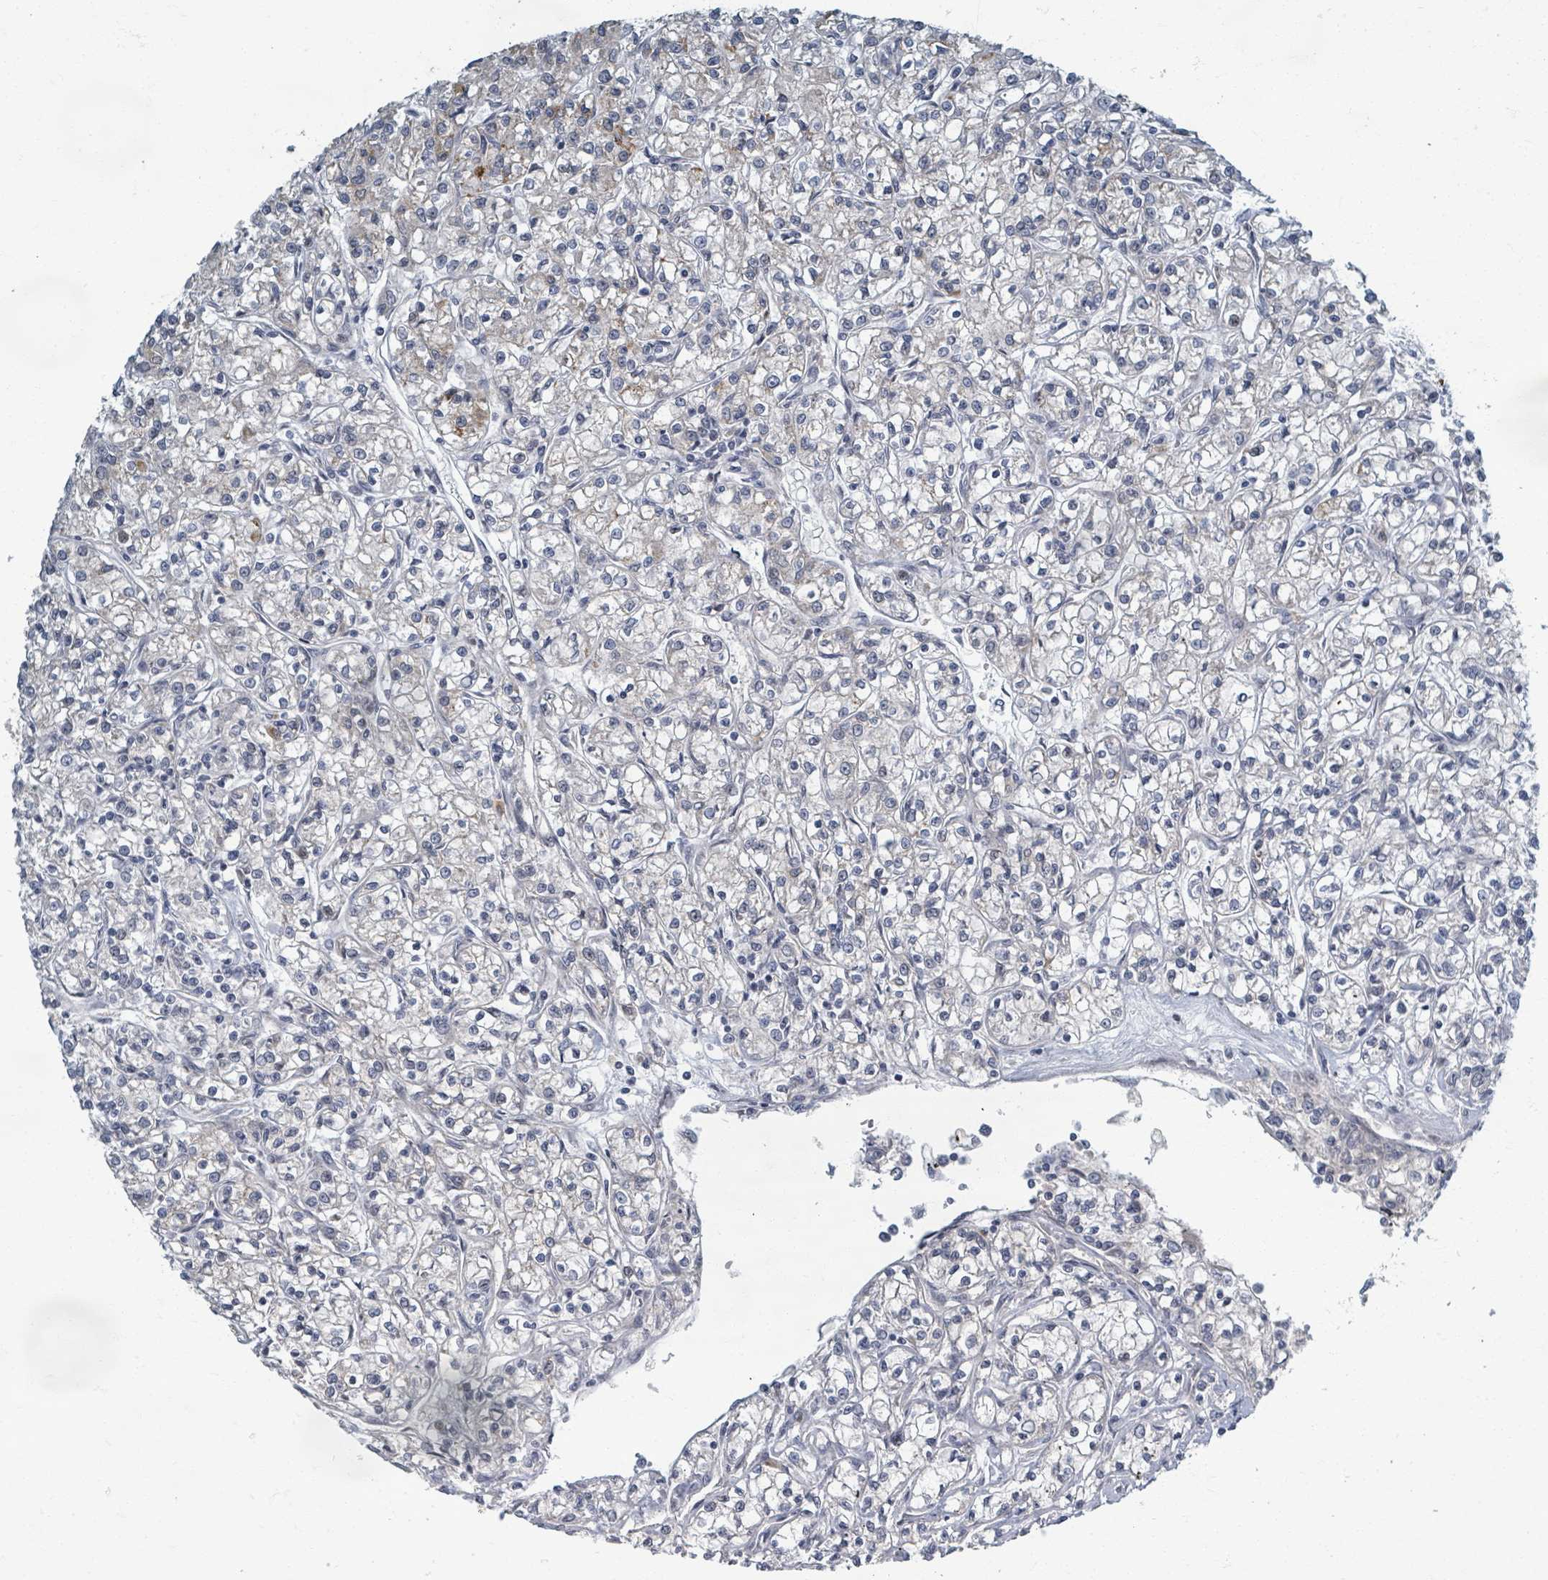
{"staining": {"intensity": "negative", "quantity": "none", "location": "none"}, "tissue": "renal cancer", "cell_type": "Tumor cells", "image_type": "cancer", "snomed": [{"axis": "morphology", "description": "Adenocarcinoma, NOS"}, {"axis": "topography", "description": "Kidney"}], "caption": "This is a histopathology image of immunohistochemistry (IHC) staining of renal cancer, which shows no expression in tumor cells. The staining is performed using DAB (3,3'-diaminobenzidine) brown chromogen with nuclei counter-stained in using hematoxylin.", "gene": "INTS15", "patient": {"sex": "female", "age": 59}}